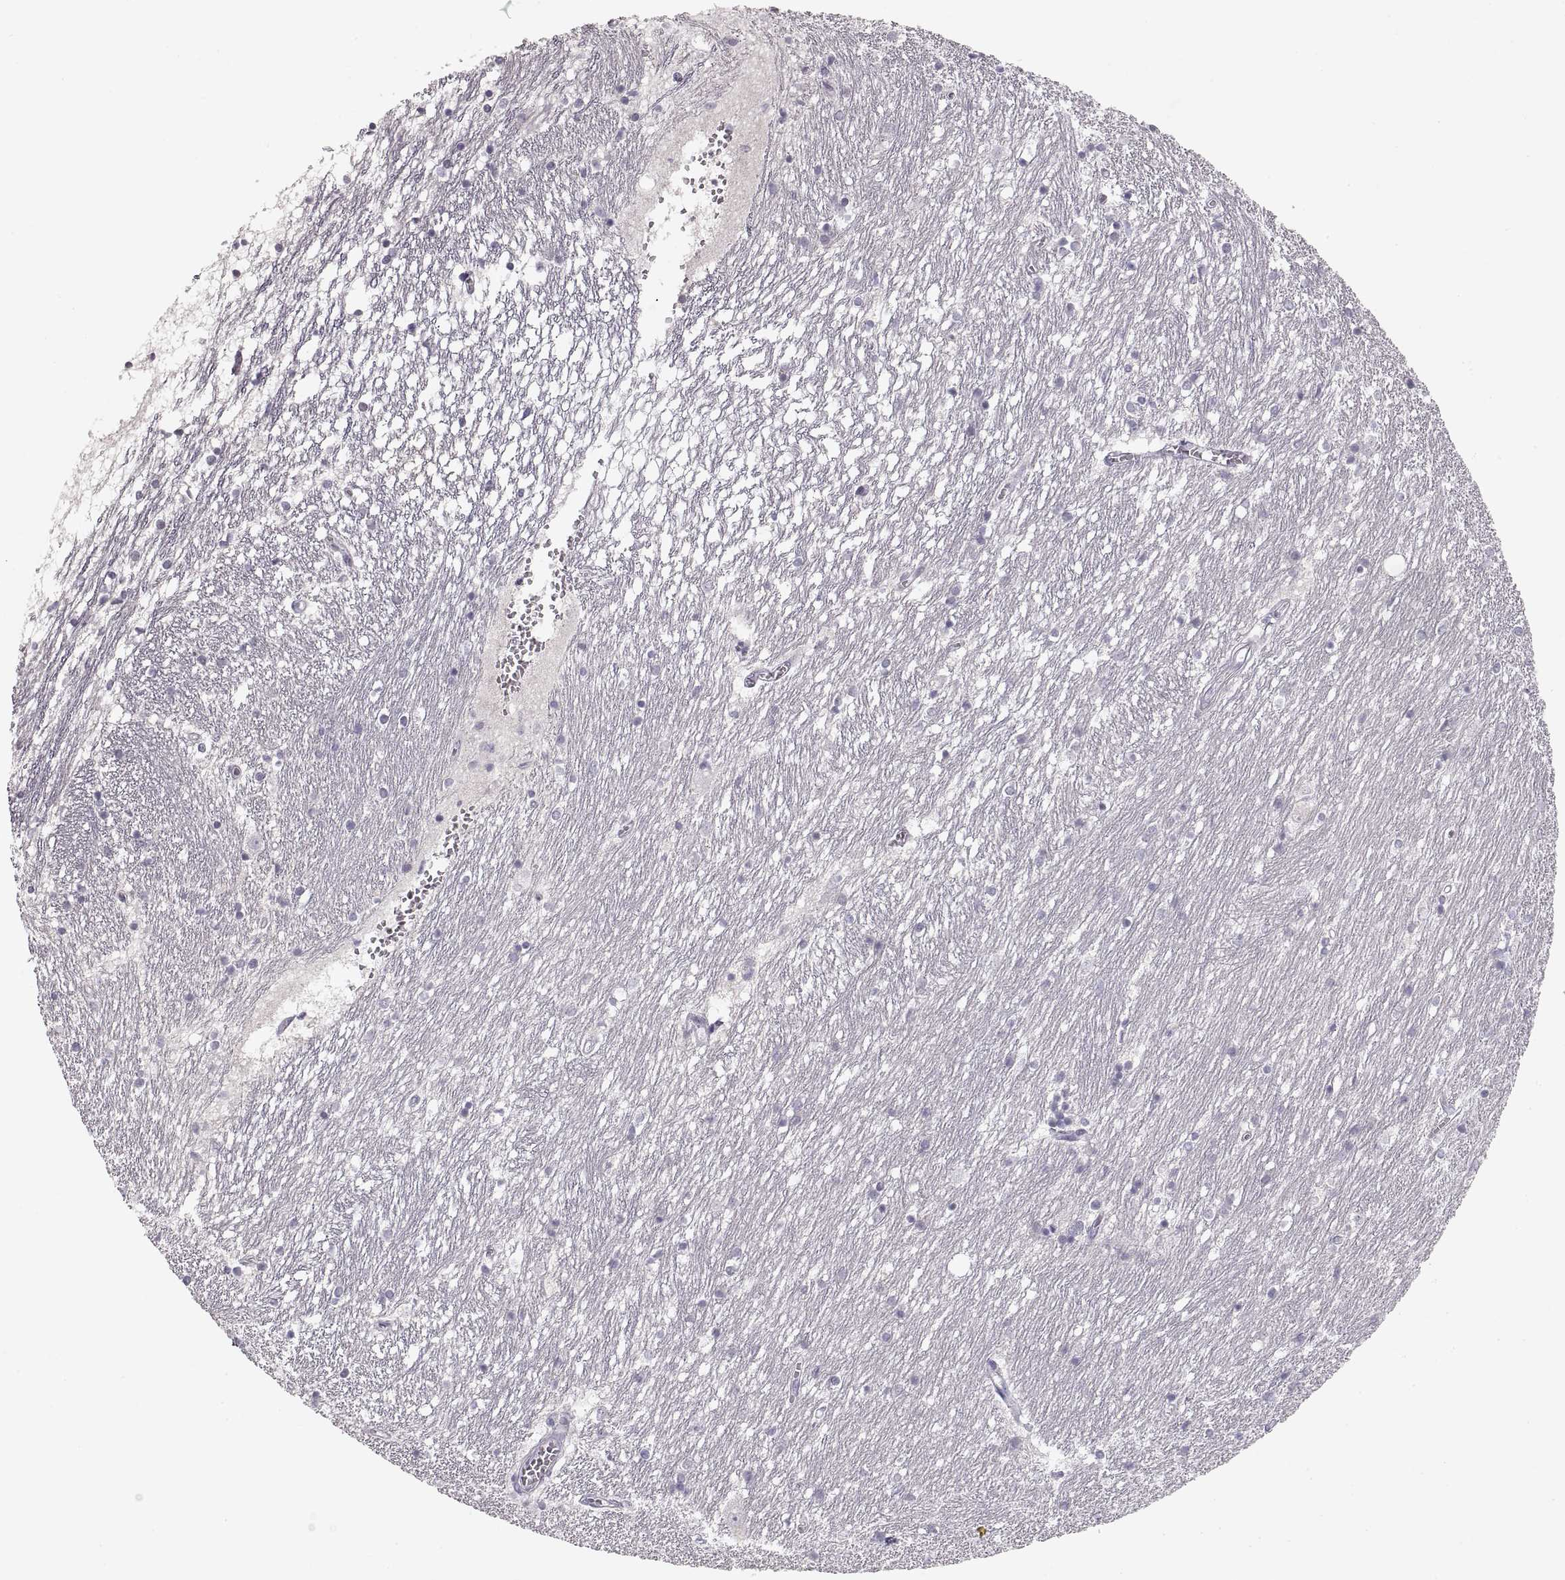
{"staining": {"intensity": "negative", "quantity": "none", "location": "none"}, "tissue": "caudate", "cell_type": "Glial cells", "image_type": "normal", "snomed": [{"axis": "morphology", "description": "Normal tissue, NOS"}, {"axis": "topography", "description": "Lateral ventricle wall"}], "caption": "A histopathology image of caudate stained for a protein exhibits no brown staining in glial cells. Nuclei are stained in blue.", "gene": "PCSK2", "patient": {"sex": "female", "age": 71}}